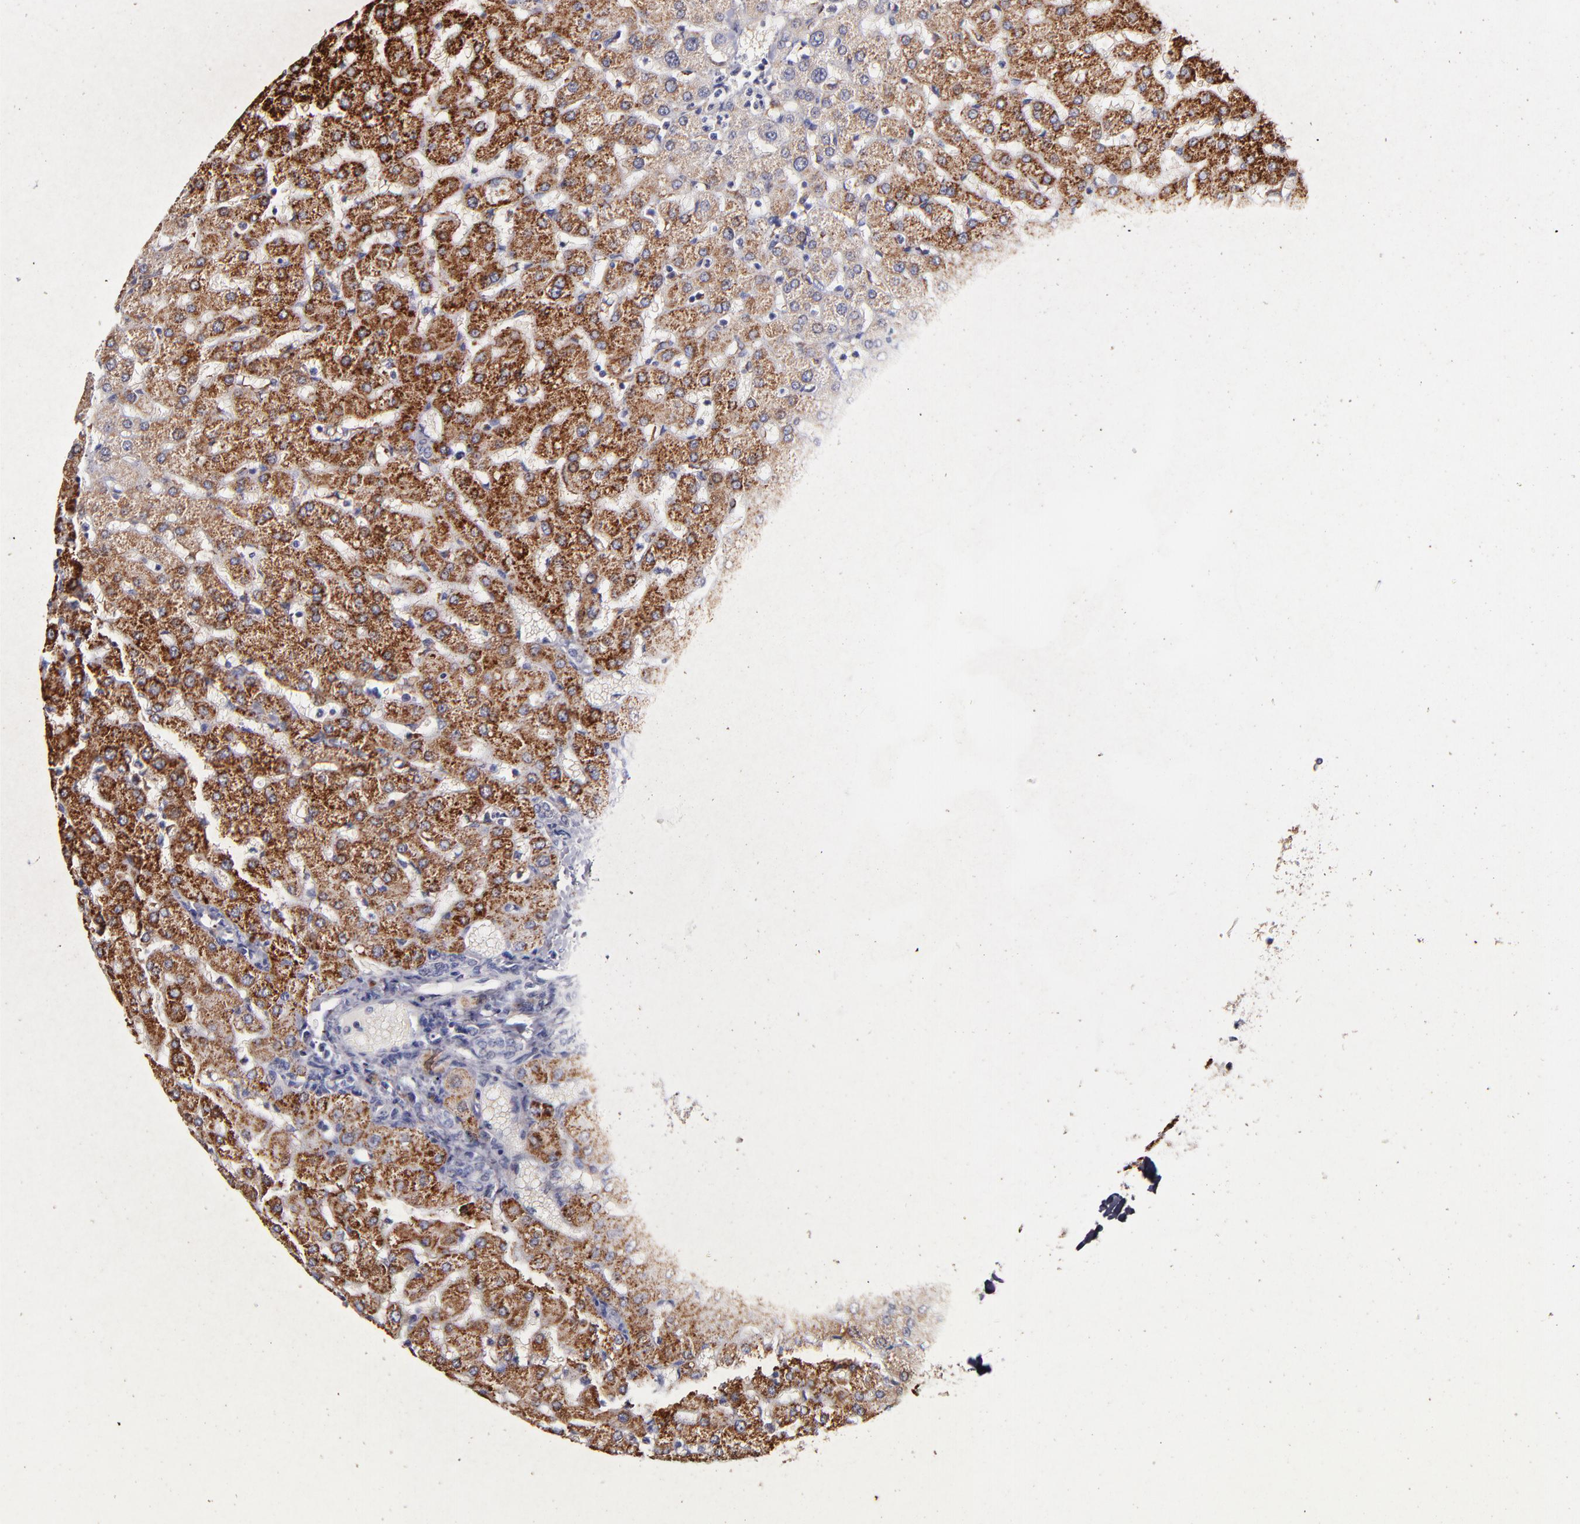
{"staining": {"intensity": "negative", "quantity": "none", "location": "none"}, "tissue": "liver", "cell_type": "Cholangiocytes", "image_type": "normal", "snomed": [{"axis": "morphology", "description": "Normal tissue, NOS"}, {"axis": "topography", "description": "Liver"}], "caption": "Immunohistochemistry histopathology image of benign liver: liver stained with DAB (3,3'-diaminobenzidine) displays no significant protein positivity in cholangiocytes.", "gene": "GLDC", "patient": {"sex": "female", "age": 27}}